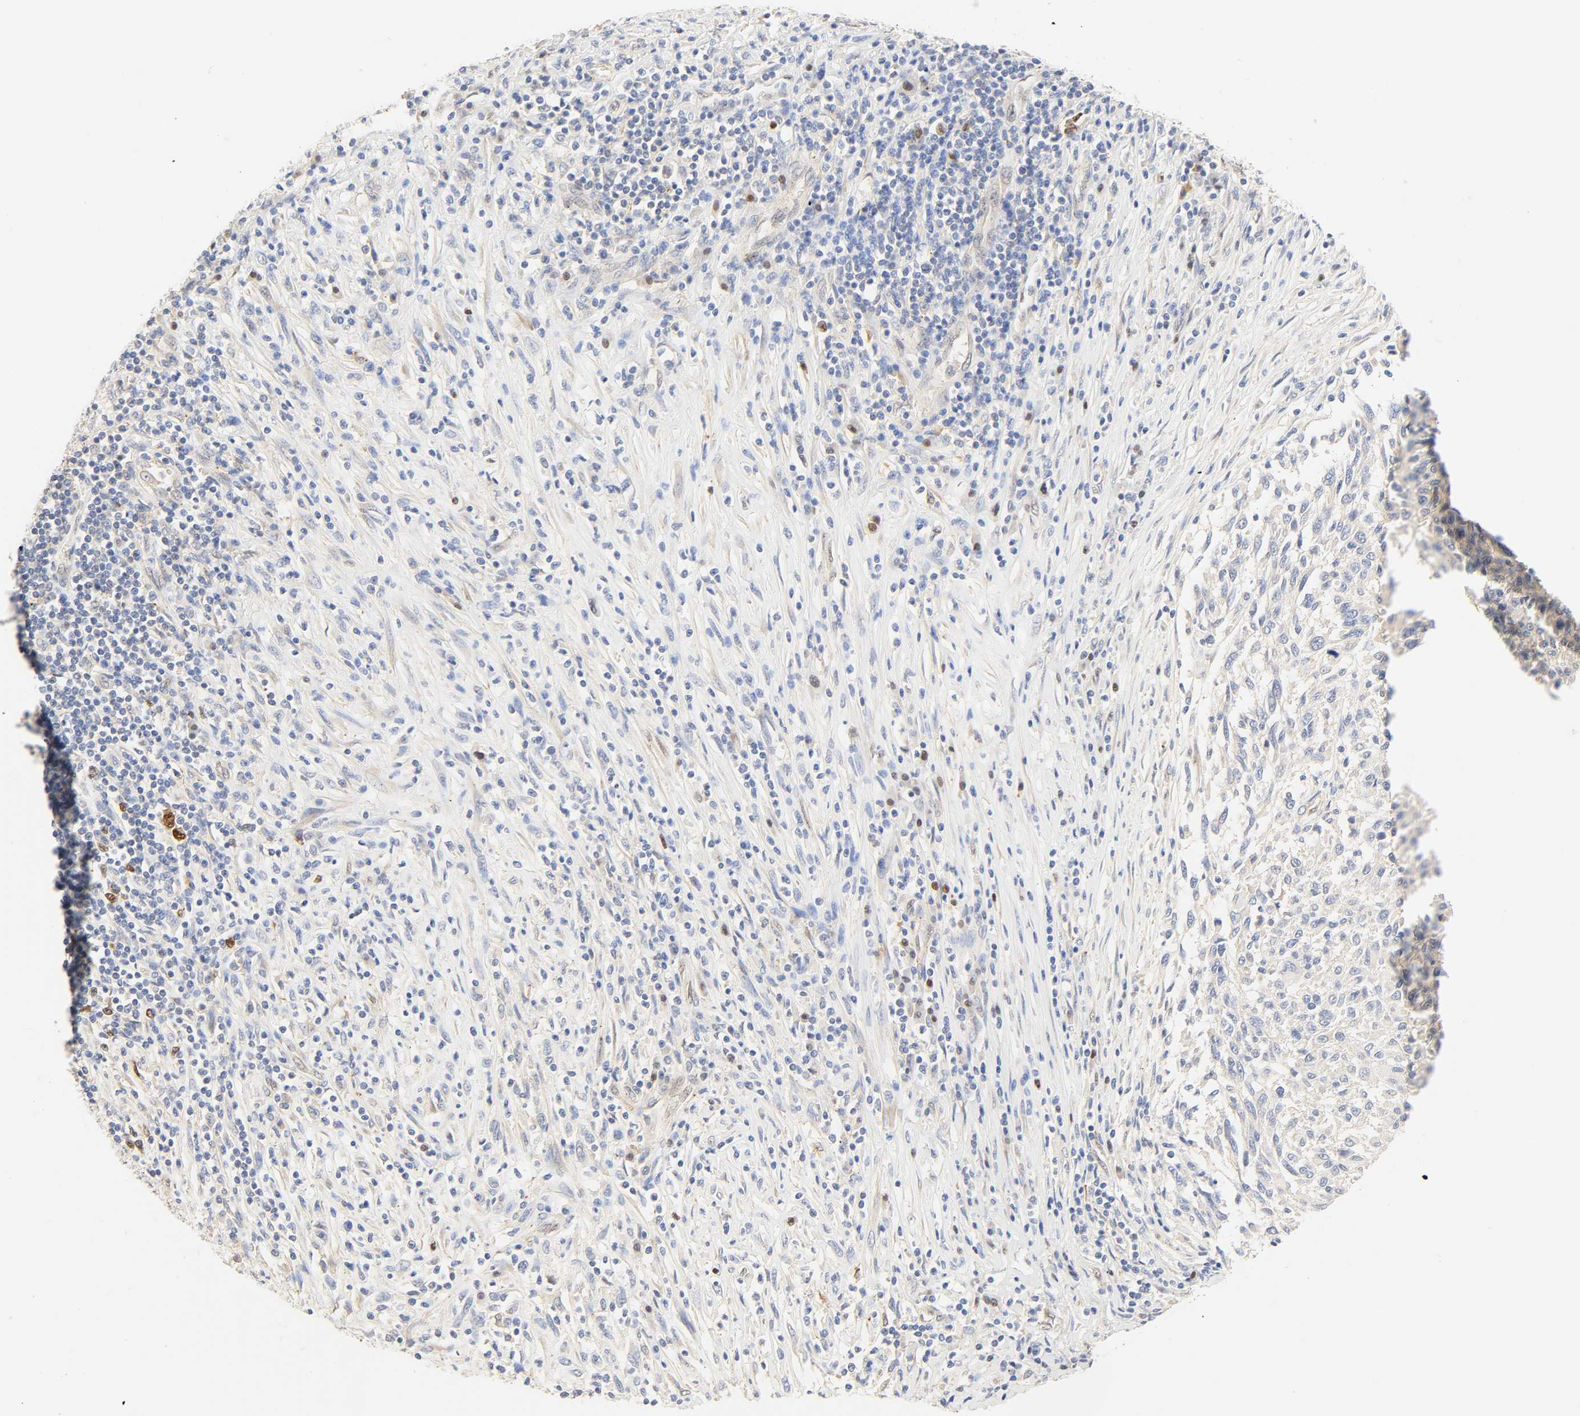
{"staining": {"intensity": "negative", "quantity": "none", "location": "none"}, "tissue": "melanoma", "cell_type": "Tumor cells", "image_type": "cancer", "snomed": [{"axis": "morphology", "description": "Malignant melanoma, Metastatic site"}, {"axis": "topography", "description": "Lymph node"}], "caption": "Immunohistochemistry of melanoma displays no expression in tumor cells. (DAB immunohistochemistry (IHC), high magnification).", "gene": "BORCS8-MEF2B", "patient": {"sex": "male", "age": 61}}